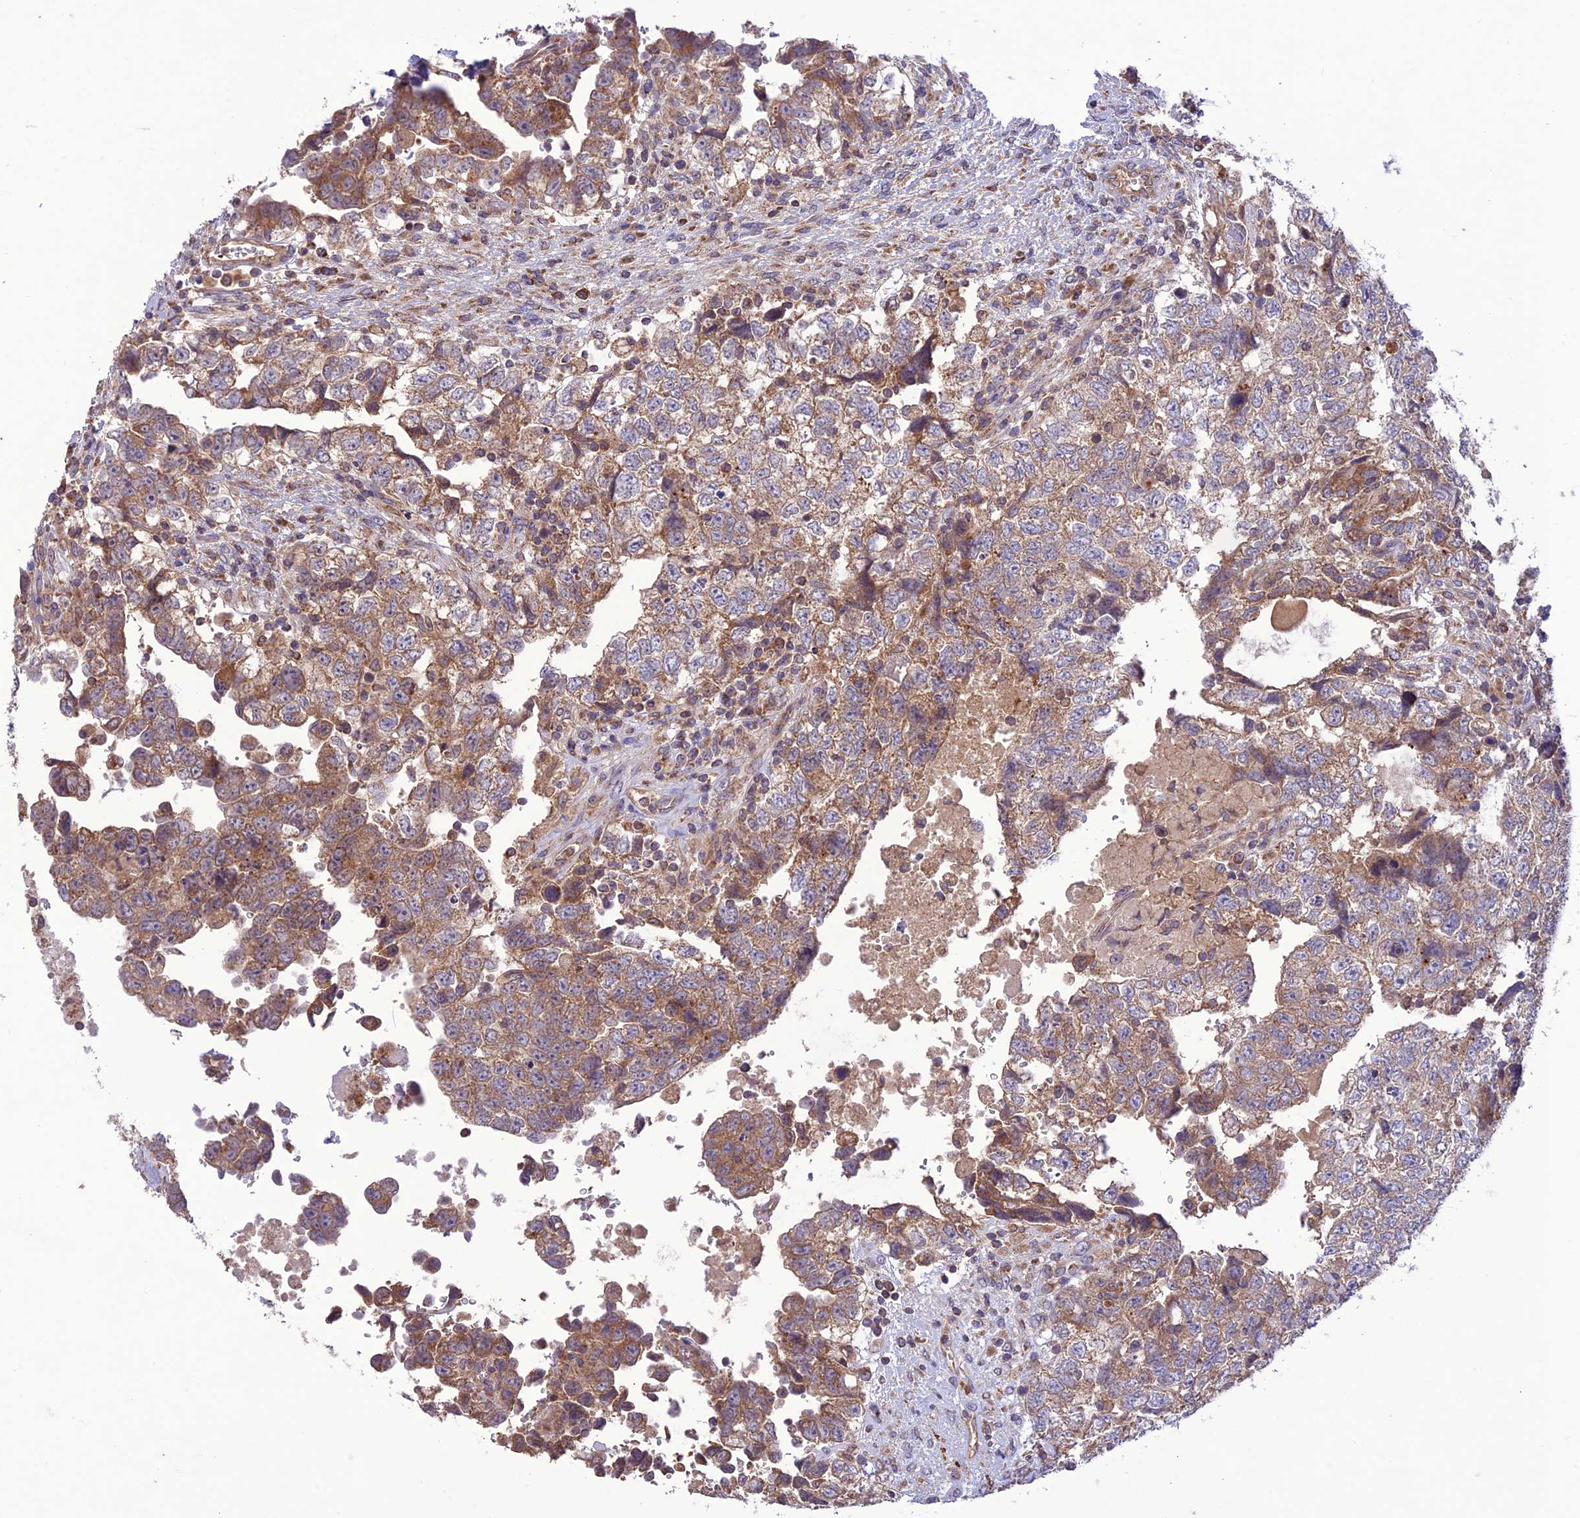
{"staining": {"intensity": "moderate", "quantity": ">75%", "location": "cytoplasmic/membranous"}, "tissue": "testis cancer", "cell_type": "Tumor cells", "image_type": "cancer", "snomed": [{"axis": "morphology", "description": "Carcinoma, Embryonal, NOS"}, {"axis": "topography", "description": "Testis"}], "caption": "Protein positivity by immunohistochemistry (IHC) demonstrates moderate cytoplasmic/membranous staining in approximately >75% of tumor cells in testis embryonal carcinoma.", "gene": "NDUFAF1", "patient": {"sex": "male", "age": 37}}